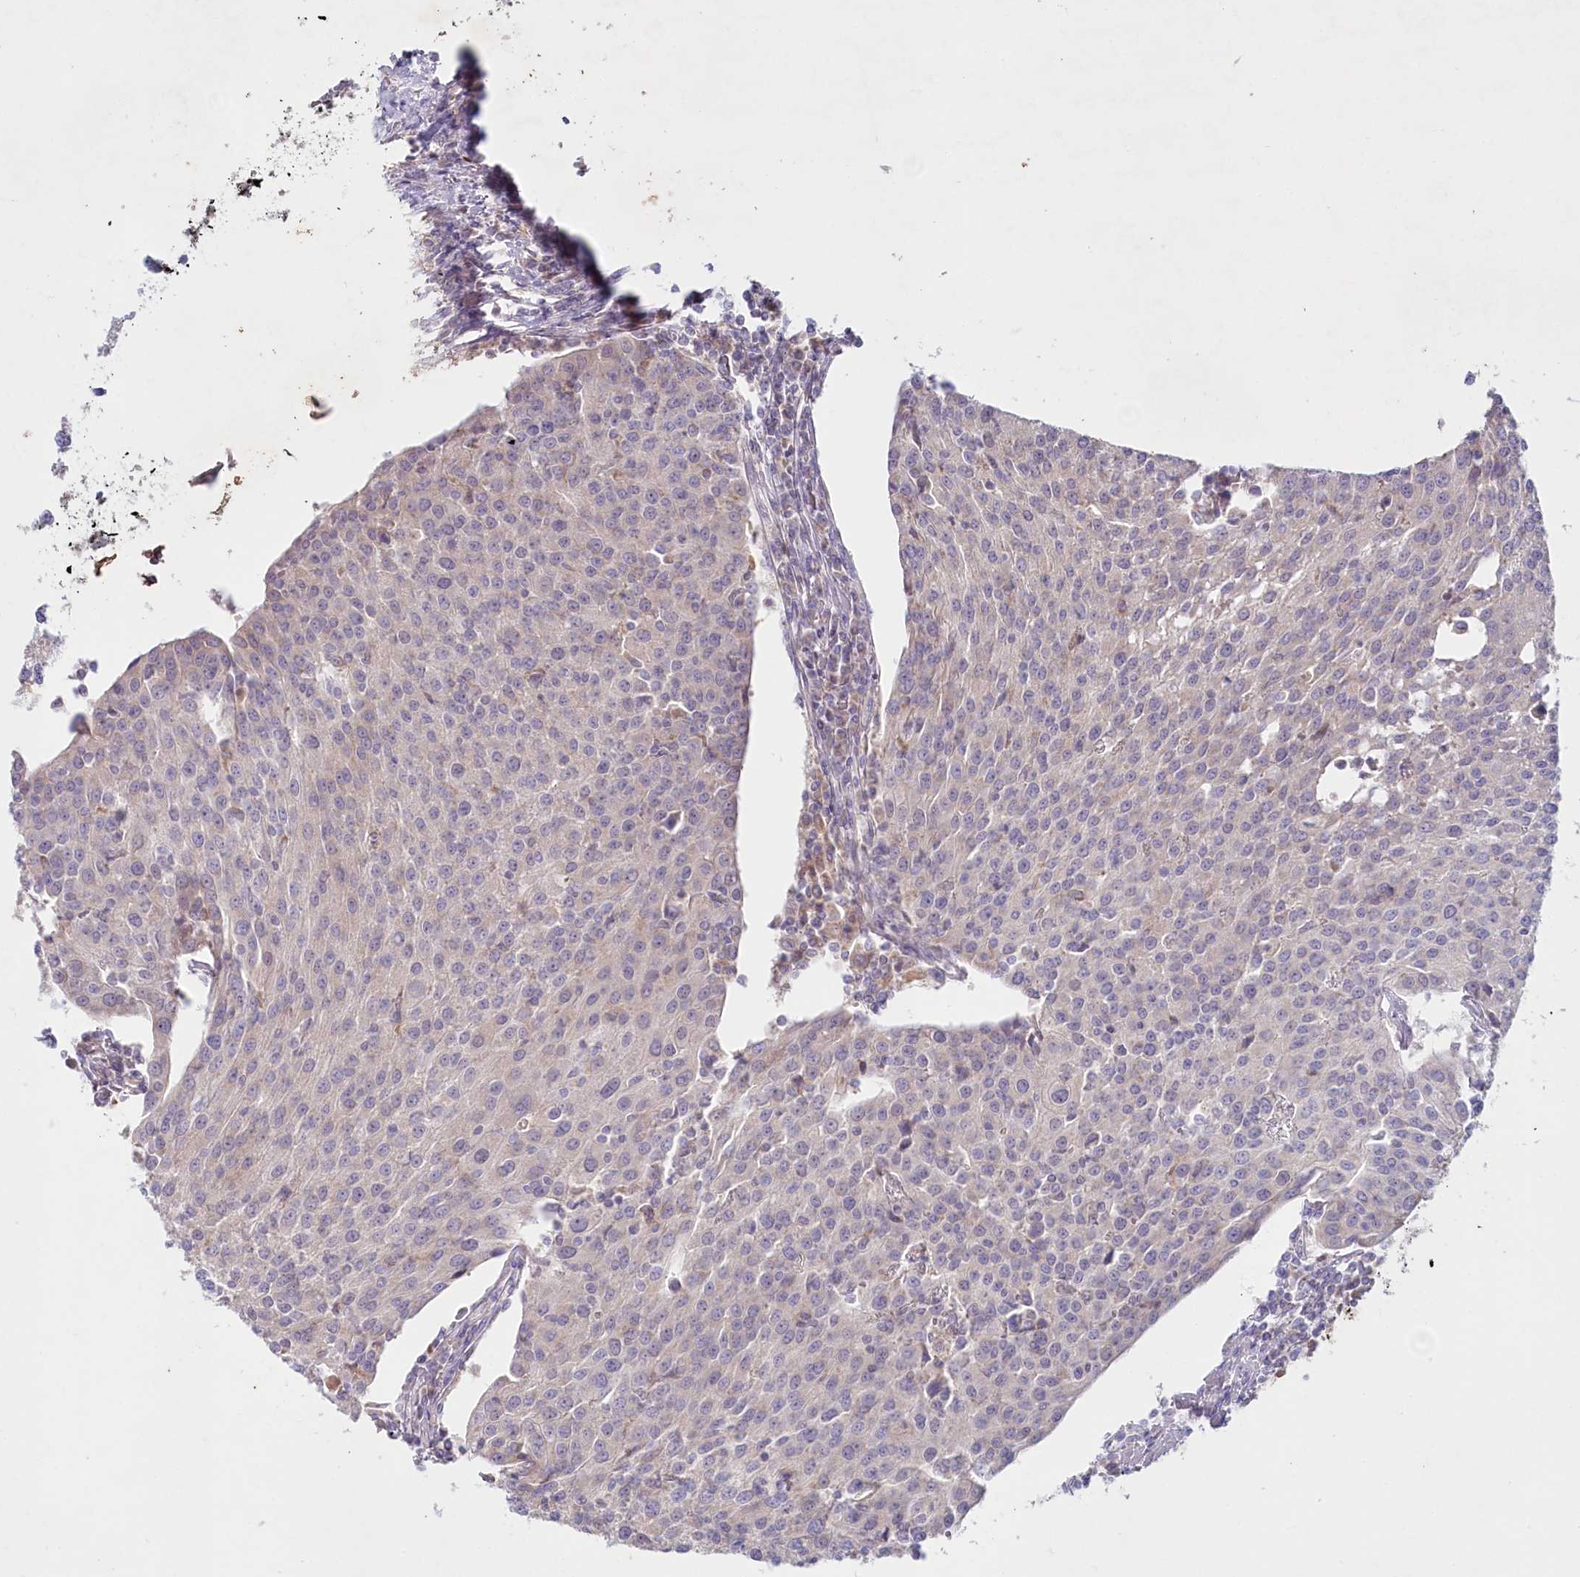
{"staining": {"intensity": "weak", "quantity": "<25%", "location": "cytoplasmic/membranous"}, "tissue": "urothelial cancer", "cell_type": "Tumor cells", "image_type": "cancer", "snomed": [{"axis": "morphology", "description": "Urothelial carcinoma, High grade"}, {"axis": "topography", "description": "Urinary bladder"}], "caption": "Tumor cells show no significant protein positivity in urothelial carcinoma (high-grade).", "gene": "PSAPL1", "patient": {"sex": "female", "age": 85}}